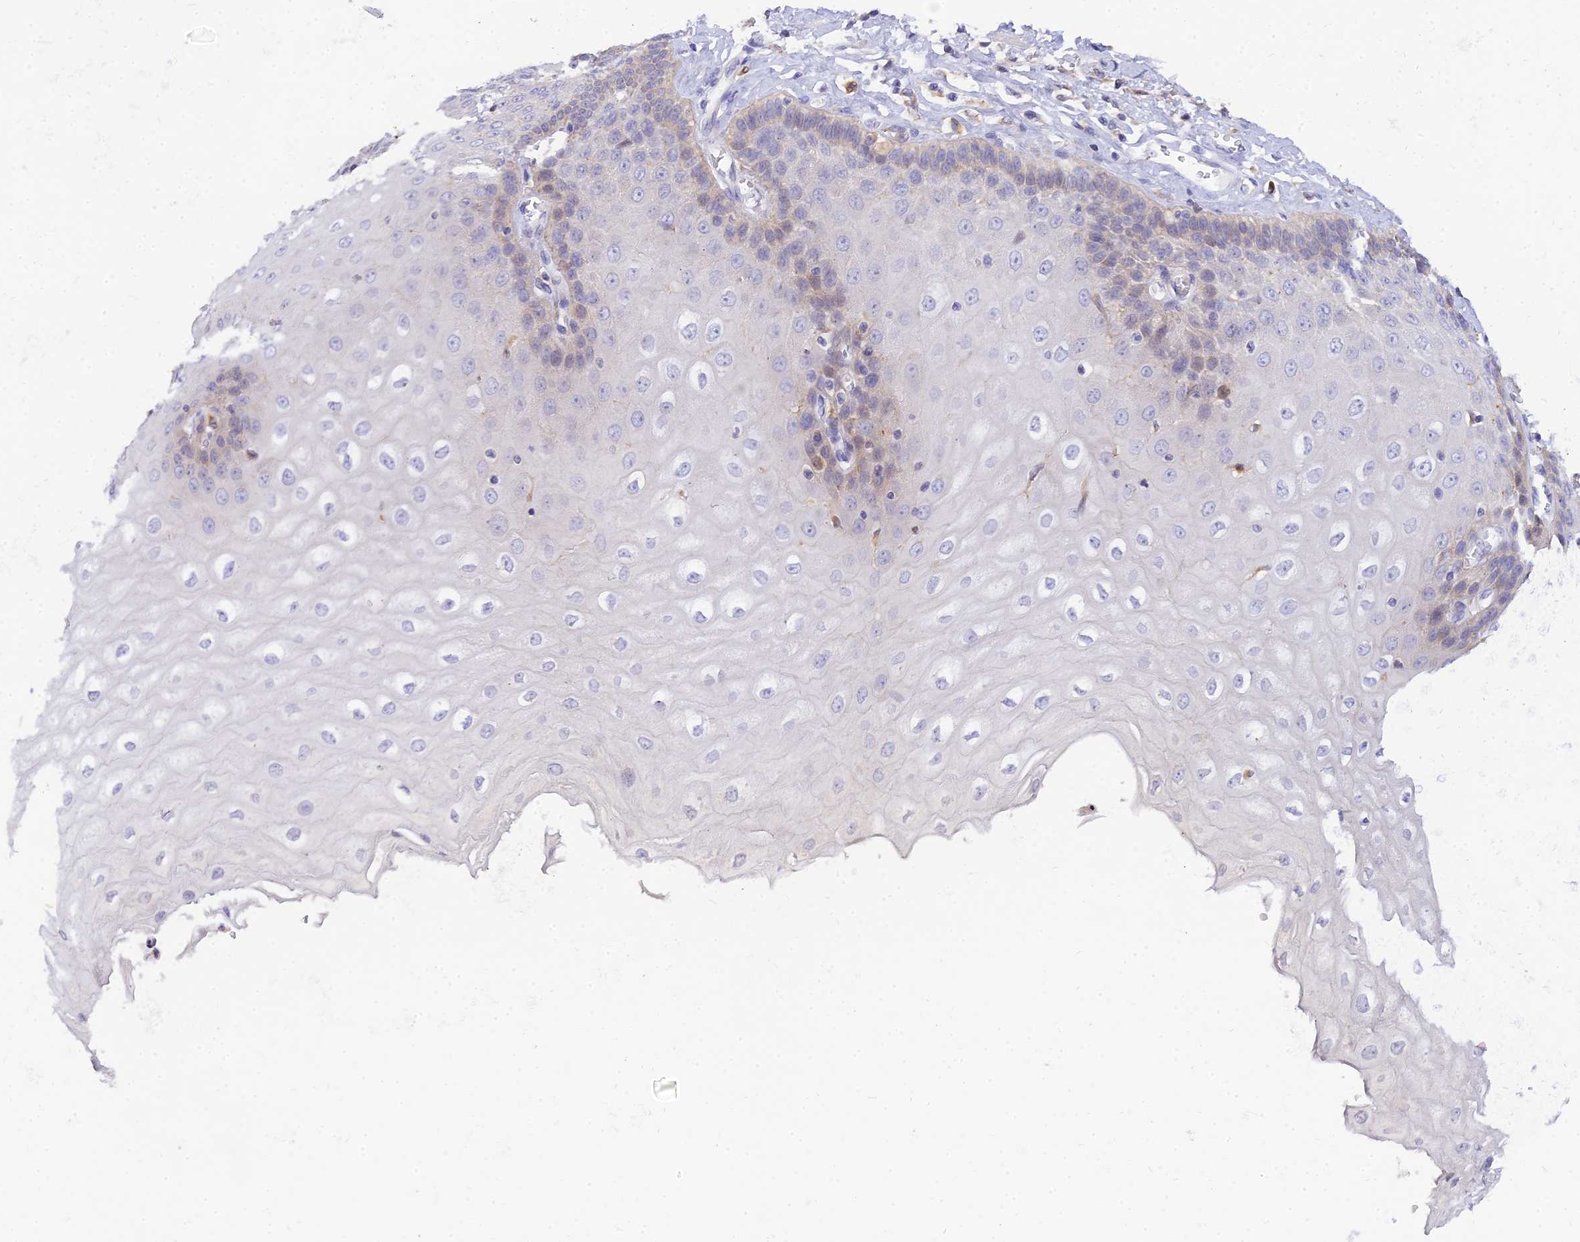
{"staining": {"intensity": "weak", "quantity": "<25%", "location": "cytoplasmic/membranous"}, "tissue": "esophagus", "cell_type": "Squamous epithelial cells", "image_type": "normal", "snomed": [{"axis": "morphology", "description": "Normal tissue, NOS"}, {"axis": "topography", "description": "Esophagus"}], "caption": "Immunohistochemistry photomicrograph of benign esophagus: esophagus stained with DAB displays no significant protein staining in squamous epithelial cells. The staining is performed using DAB (3,3'-diaminobenzidine) brown chromogen with nuclei counter-stained in using hematoxylin.", "gene": "ARL8A", "patient": {"sex": "male", "age": 60}}